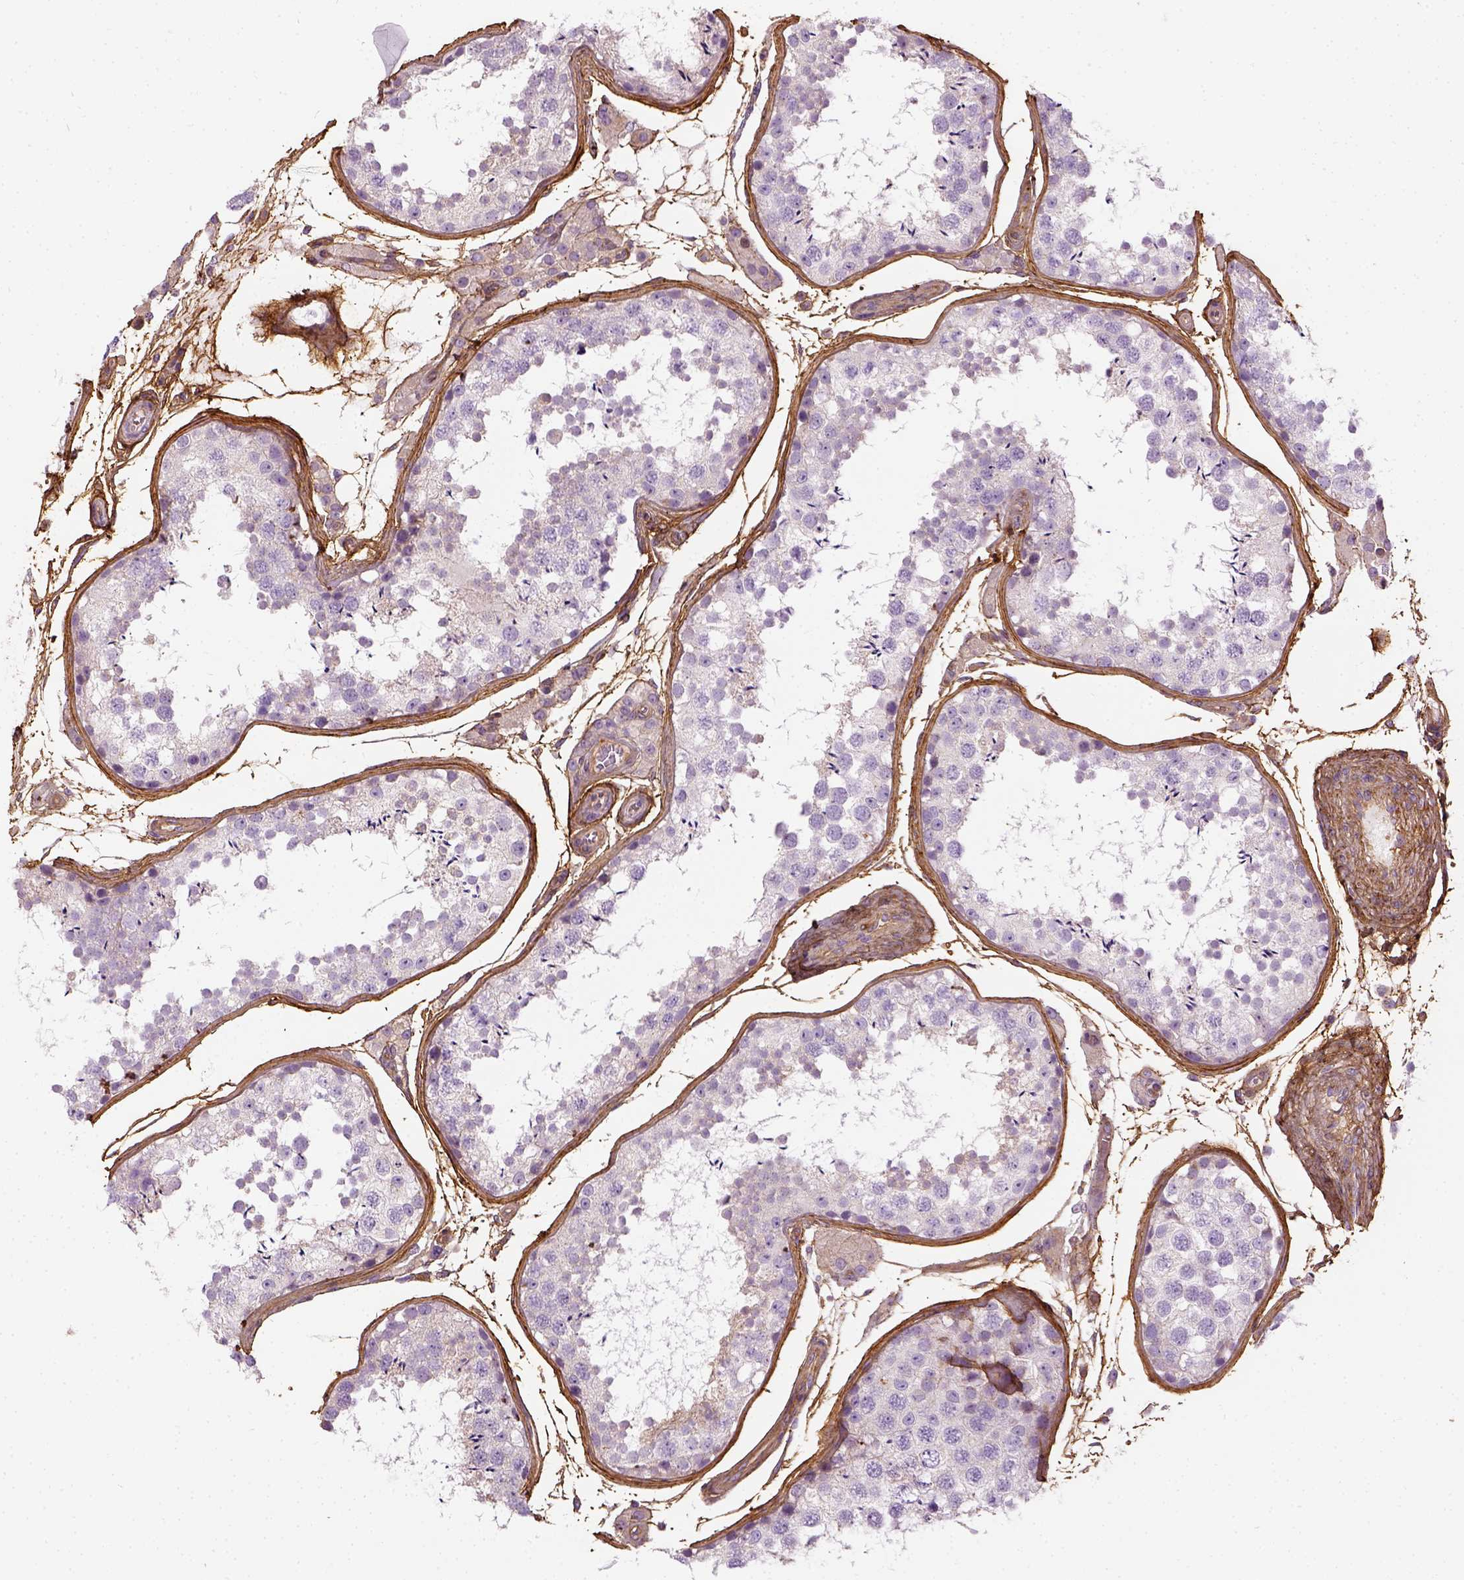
{"staining": {"intensity": "negative", "quantity": "none", "location": "none"}, "tissue": "testis", "cell_type": "Cells in seminiferous ducts", "image_type": "normal", "snomed": [{"axis": "morphology", "description": "Normal tissue, NOS"}, {"axis": "topography", "description": "Testis"}], "caption": "Immunohistochemistry (IHC) micrograph of benign testis stained for a protein (brown), which reveals no positivity in cells in seminiferous ducts.", "gene": "COL6A2", "patient": {"sex": "male", "age": 29}}